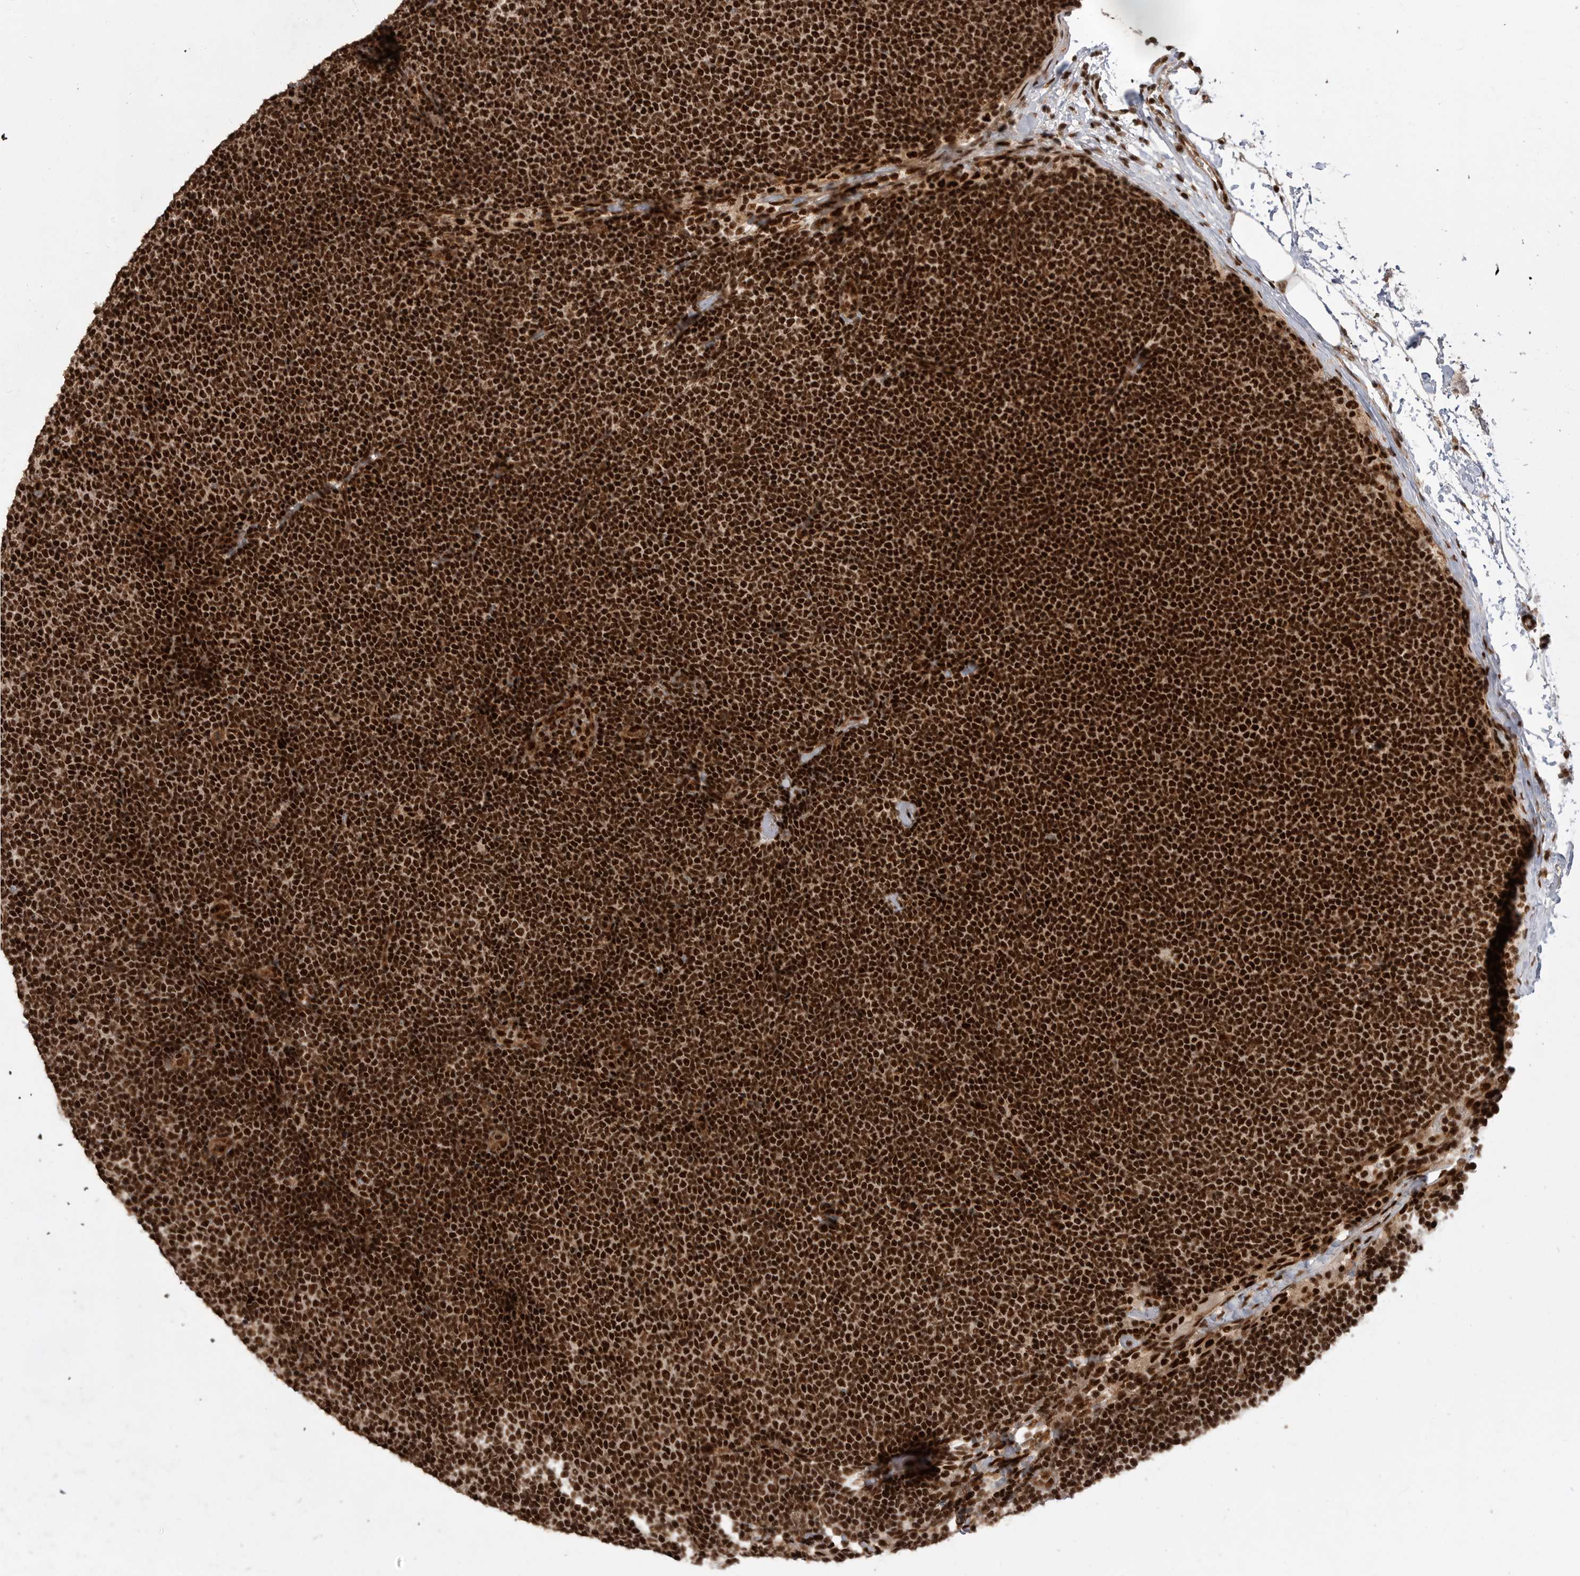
{"staining": {"intensity": "strong", "quantity": ">75%", "location": "nuclear"}, "tissue": "lymphoma", "cell_type": "Tumor cells", "image_type": "cancer", "snomed": [{"axis": "morphology", "description": "Malignant lymphoma, non-Hodgkin's type, Low grade"}, {"axis": "topography", "description": "Lymph node"}], "caption": "Immunohistochemistry micrograph of lymphoma stained for a protein (brown), which displays high levels of strong nuclear expression in about >75% of tumor cells.", "gene": "PPP1R8", "patient": {"sex": "female", "age": 53}}